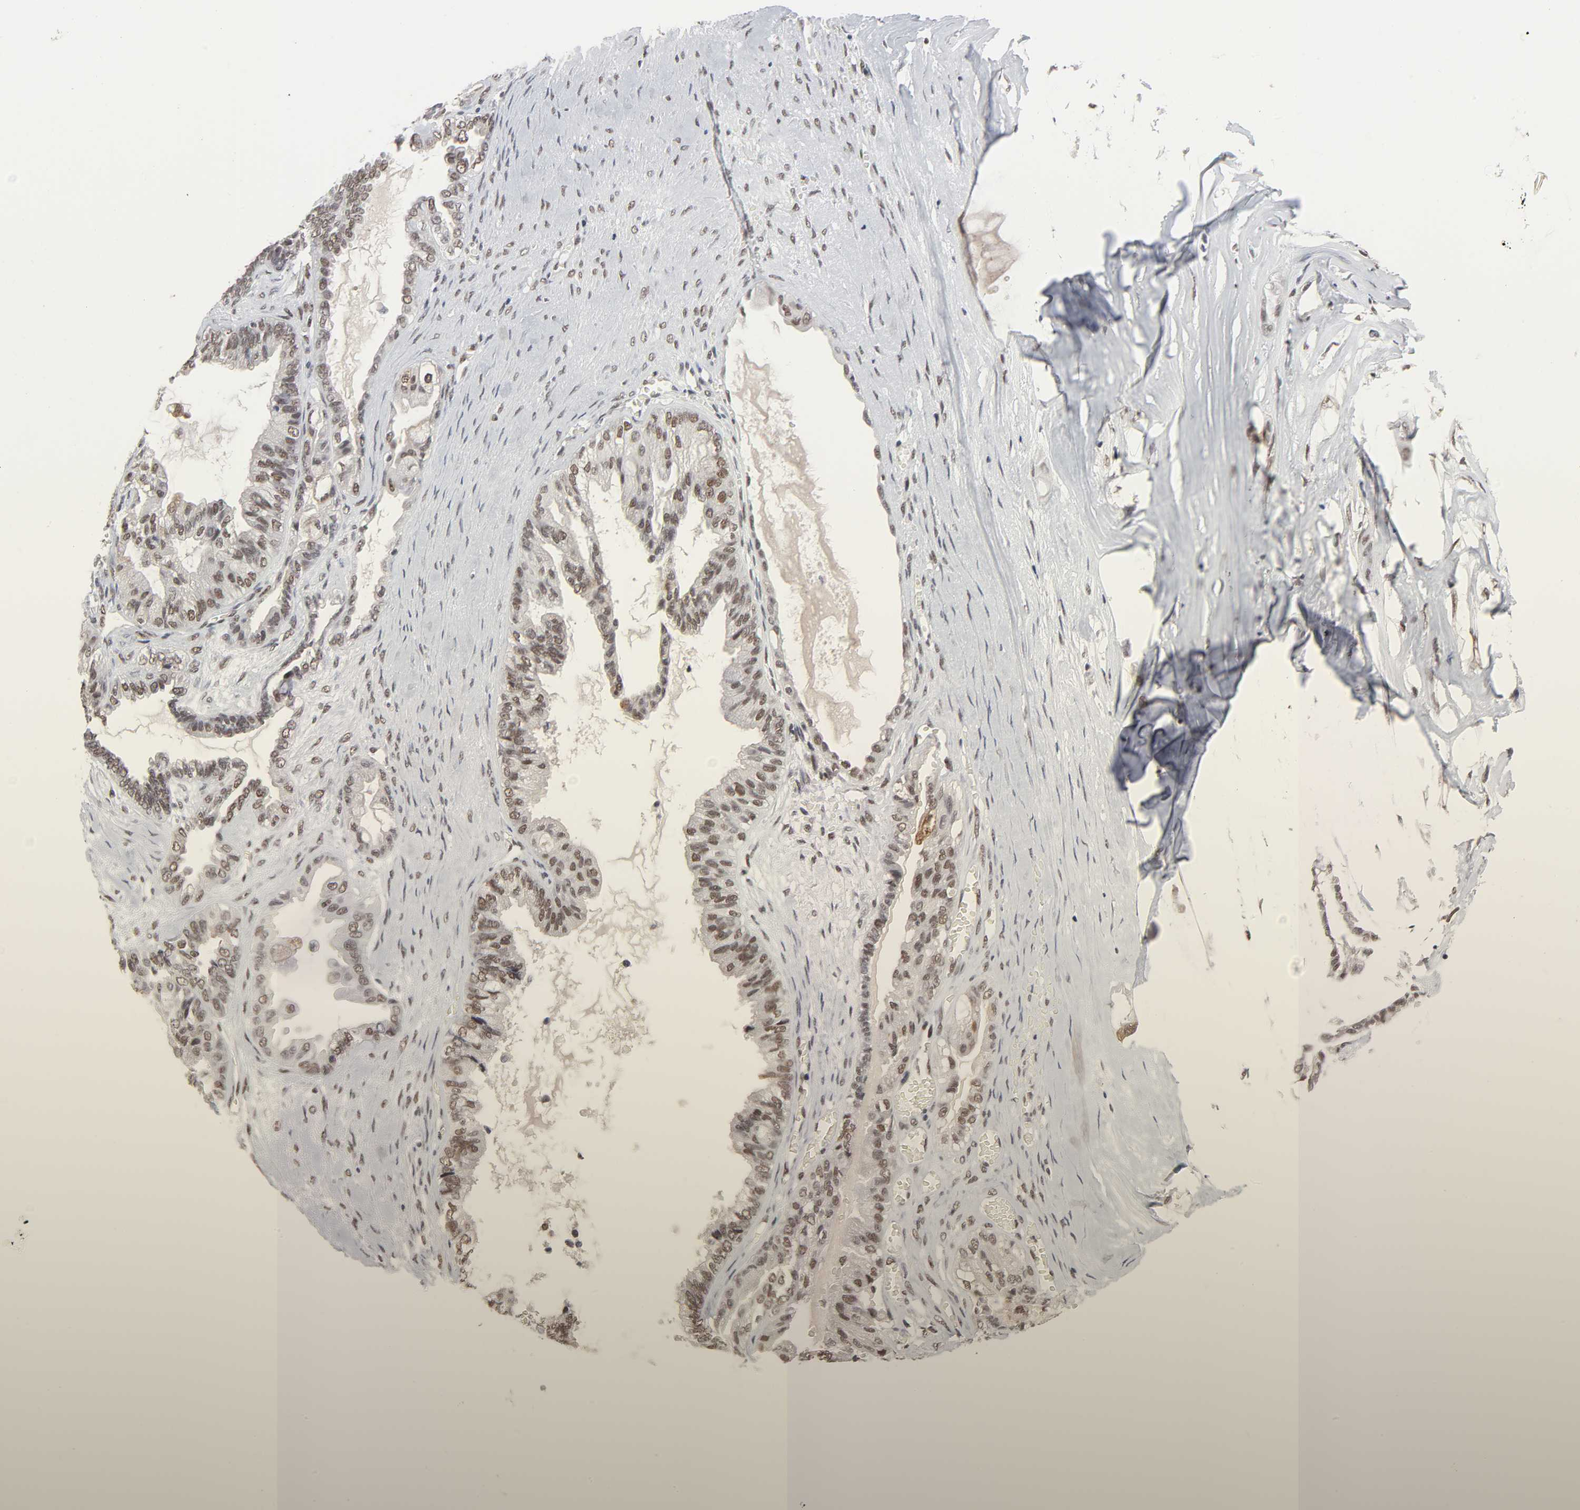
{"staining": {"intensity": "weak", "quantity": ">75%", "location": "nuclear"}, "tissue": "ovarian cancer", "cell_type": "Tumor cells", "image_type": "cancer", "snomed": [{"axis": "morphology", "description": "Carcinoma, NOS"}, {"axis": "morphology", "description": "Carcinoma, endometroid"}, {"axis": "topography", "description": "Ovary"}], "caption": "IHC photomicrograph of ovarian carcinoma stained for a protein (brown), which shows low levels of weak nuclear expression in approximately >75% of tumor cells.", "gene": "TRIM33", "patient": {"sex": "female", "age": 50}}